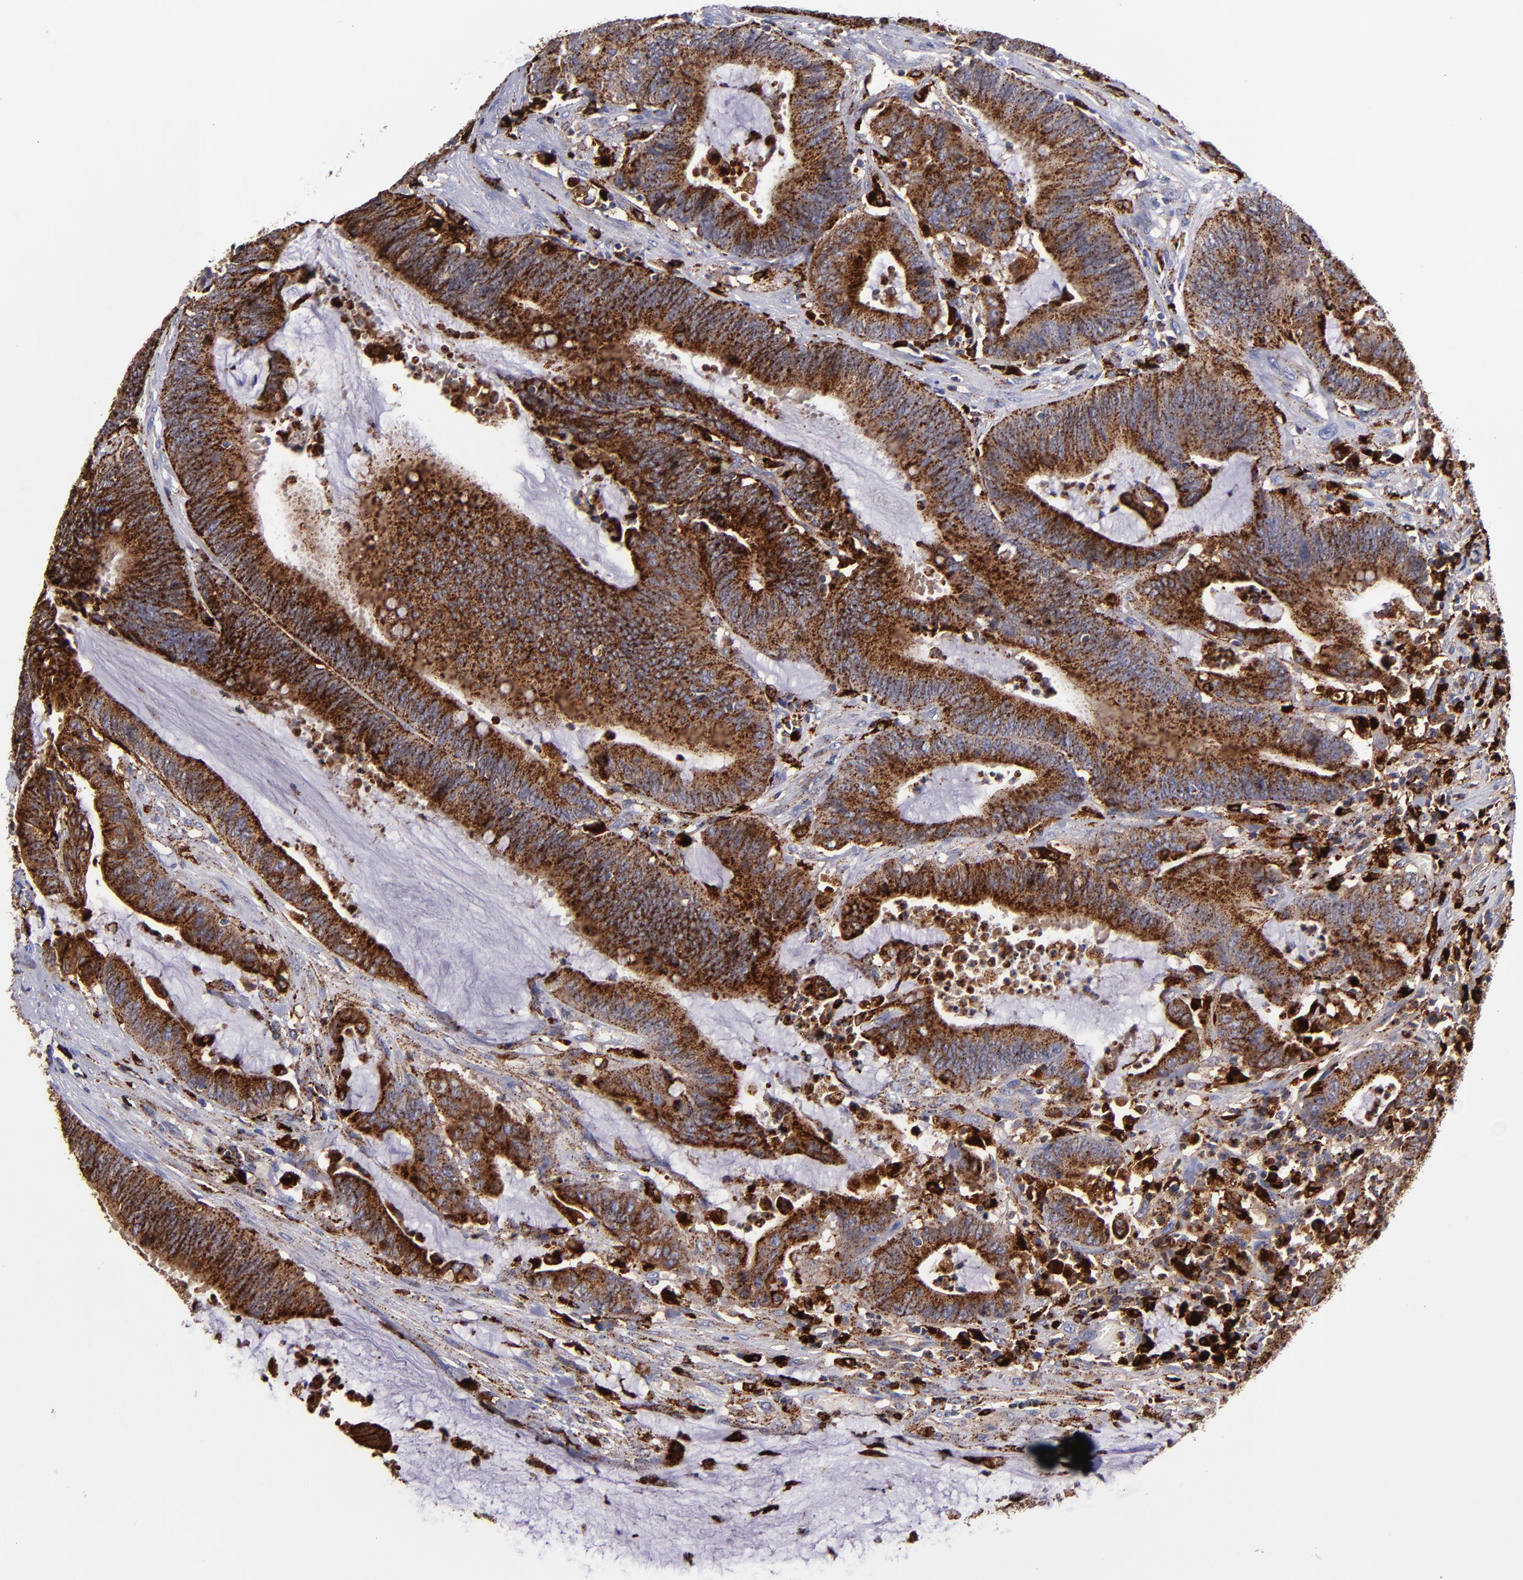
{"staining": {"intensity": "strong", "quantity": ">75%", "location": "cytoplasmic/membranous"}, "tissue": "colorectal cancer", "cell_type": "Tumor cells", "image_type": "cancer", "snomed": [{"axis": "morphology", "description": "Adenocarcinoma, NOS"}, {"axis": "topography", "description": "Rectum"}], "caption": "A histopathology image showing strong cytoplasmic/membranous staining in approximately >75% of tumor cells in adenocarcinoma (colorectal), as visualized by brown immunohistochemical staining.", "gene": "CTSS", "patient": {"sex": "female", "age": 66}}